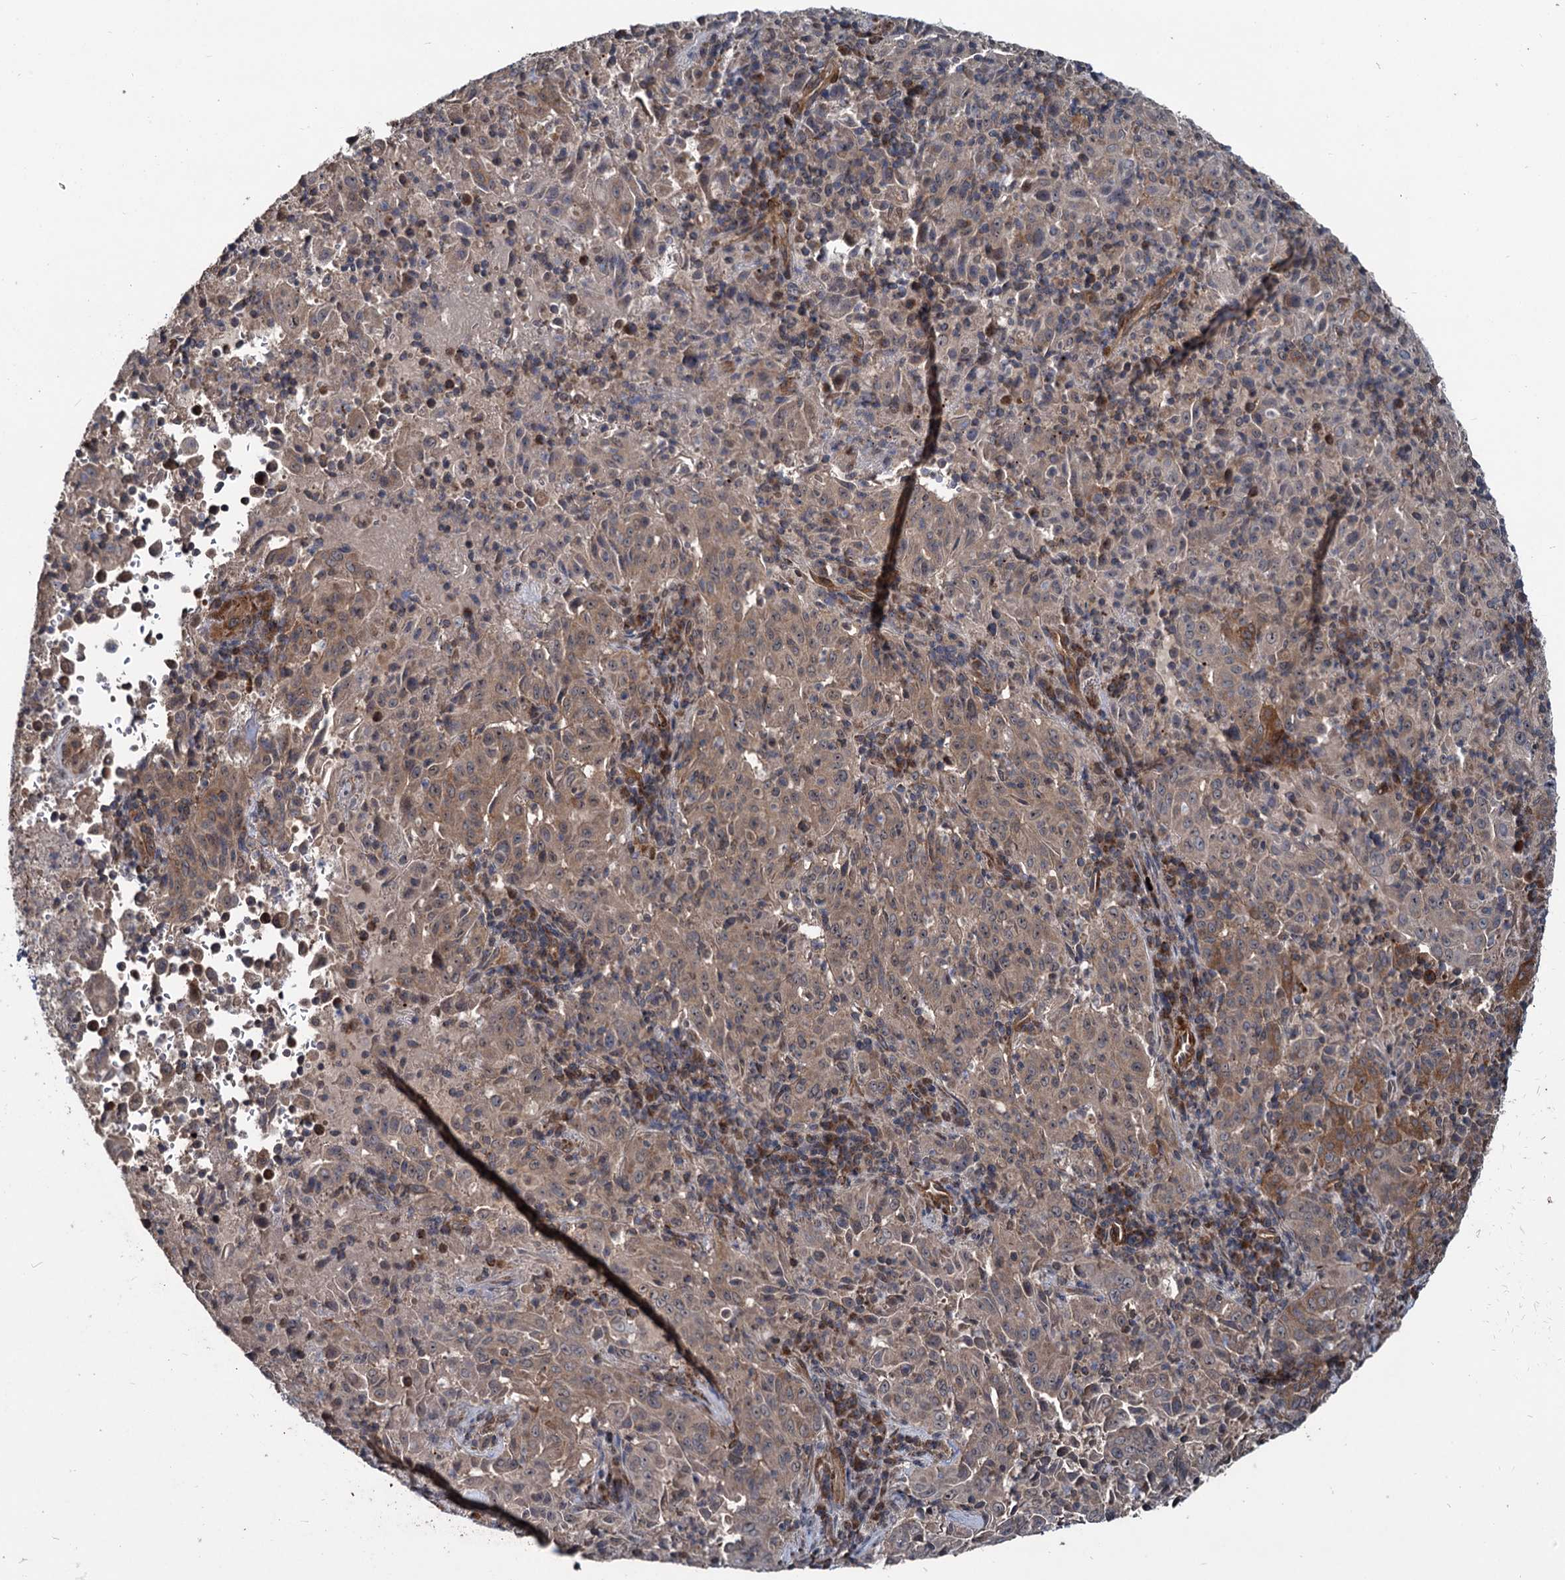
{"staining": {"intensity": "weak", "quantity": ">75%", "location": "cytoplasmic/membranous"}, "tissue": "pancreatic cancer", "cell_type": "Tumor cells", "image_type": "cancer", "snomed": [{"axis": "morphology", "description": "Adenocarcinoma, NOS"}, {"axis": "topography", "description": "Pancreas"}], "caption": "This photomicrograph displays immunohistochemistry staining of pancreatic adenocarcinoma, with low weak cytoplasmic/membranous staining in about >75% of tumor cells.", "gene": "ARHGAP42", "patient": {"sex": "male", "age": 63}}